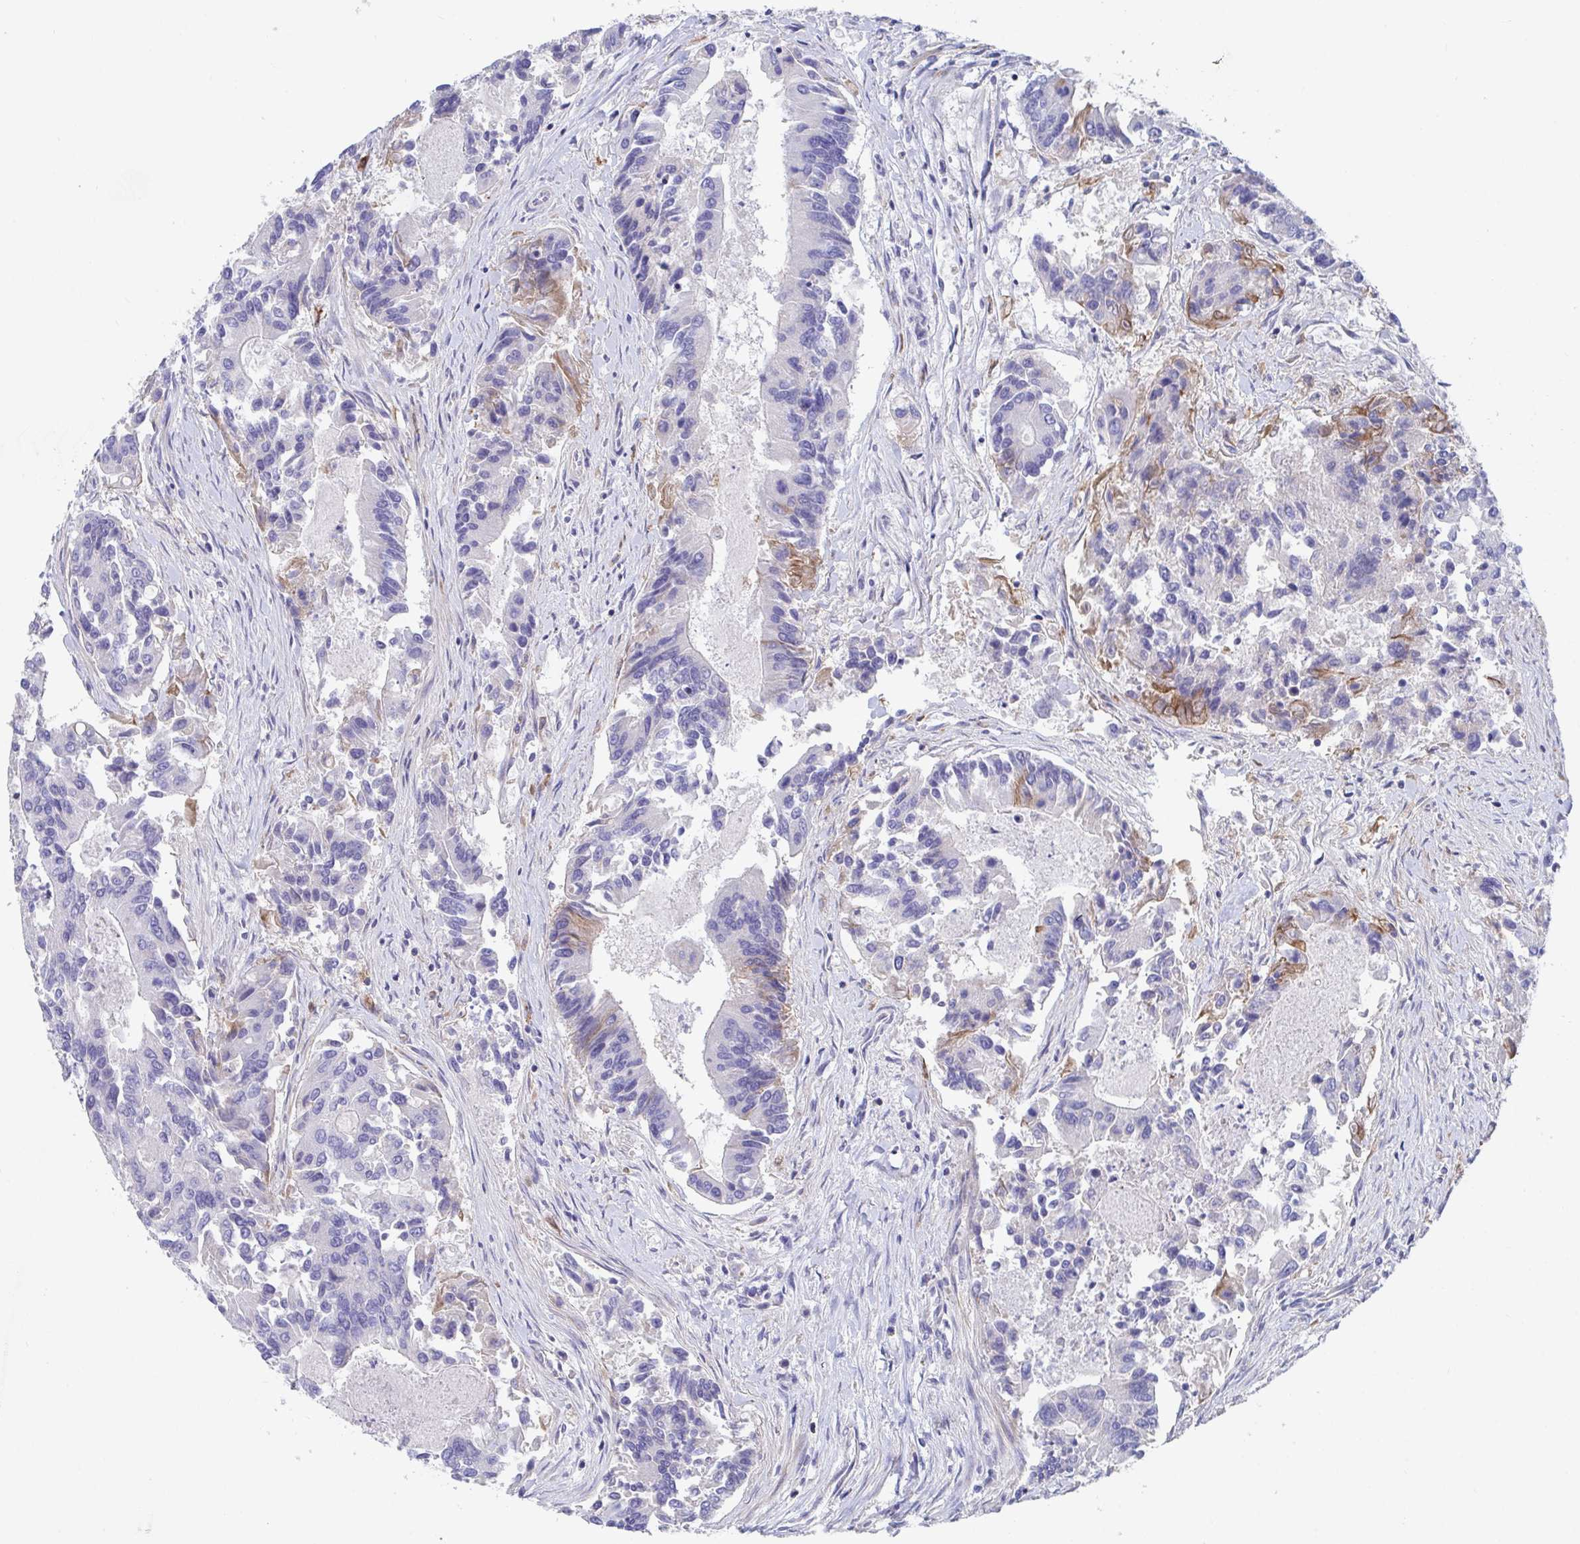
{"staining": {"intensity": "moderate", "quantity": "<25%", "location": "cytoplasmic/membranous"}, "tissue": "colorectal cancer", "cell_type": "Tumor cells", "image_type": "cancer", "snomed": [{"axis": "morphology", "description": "Adenocarcinoma, NOS"}, {"axis": "topography", "description": "Colon"}], "caption": "Brown immunohistochemical staining in colorectal adenocarcinoma reveals moderate cytoplasmic/membranous staining in about <25% of tumor cells.", "gene": "ZNF561", "patient": {"sex": "female", "age": 67}}